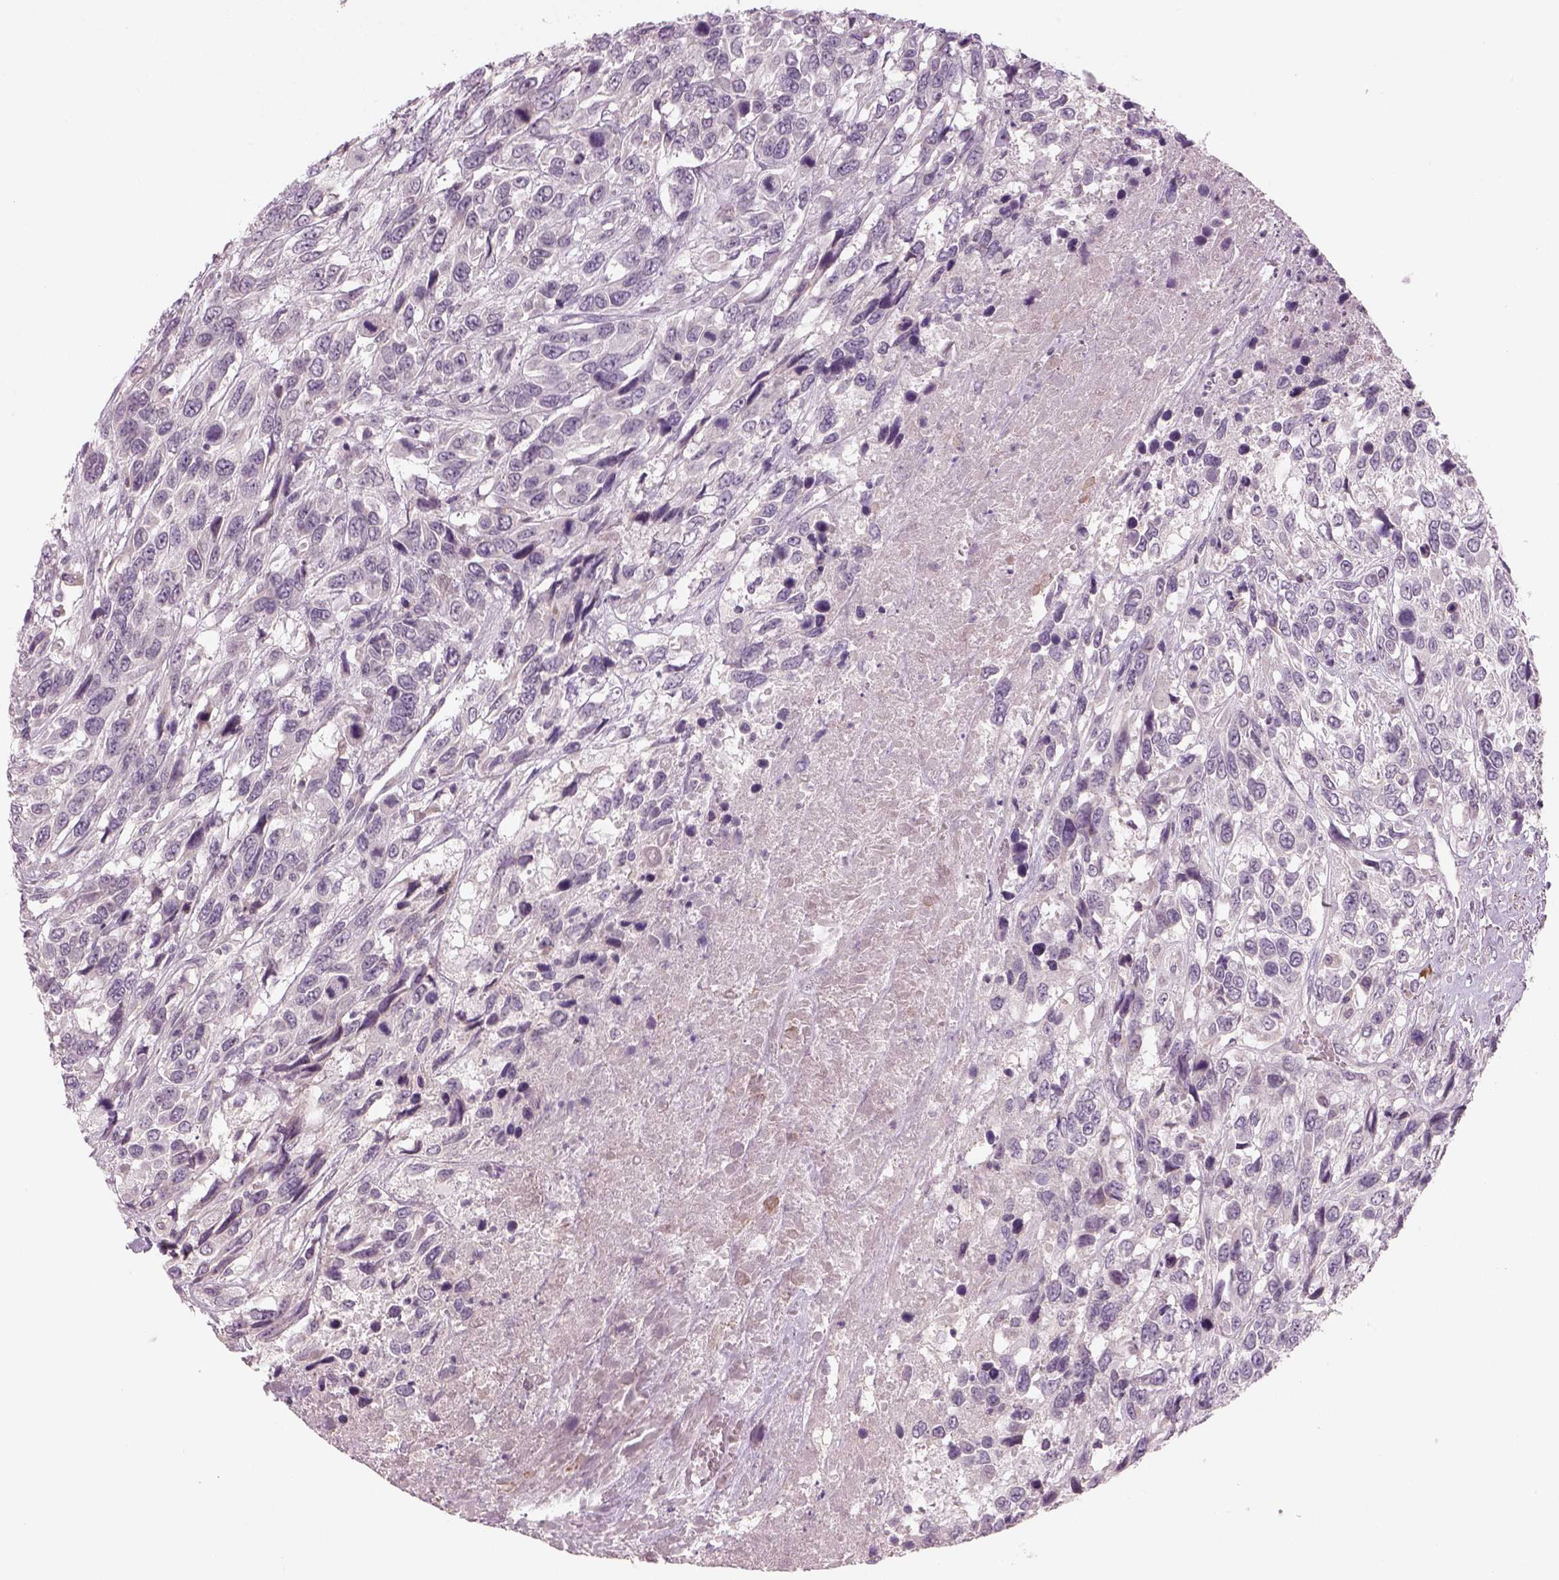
{"staining": {"intensity": "negative", "quantity": "none", "location": "none"}, "tissue": "urothelial cancer", "cell_type": "Tumor cells", "image_type": "cancer", "snomed": [{"axis": "morphology", "description": "Urothelial carcinoma, High grade"}, {"axis": "topography", "description": "Urinary bladder"}], "caption": "Tumor cells show no significant protein positivity in high-grade urothelial carcinoma.", "gene": "PENK", "patient": {"sex": "female", "age": 70}}